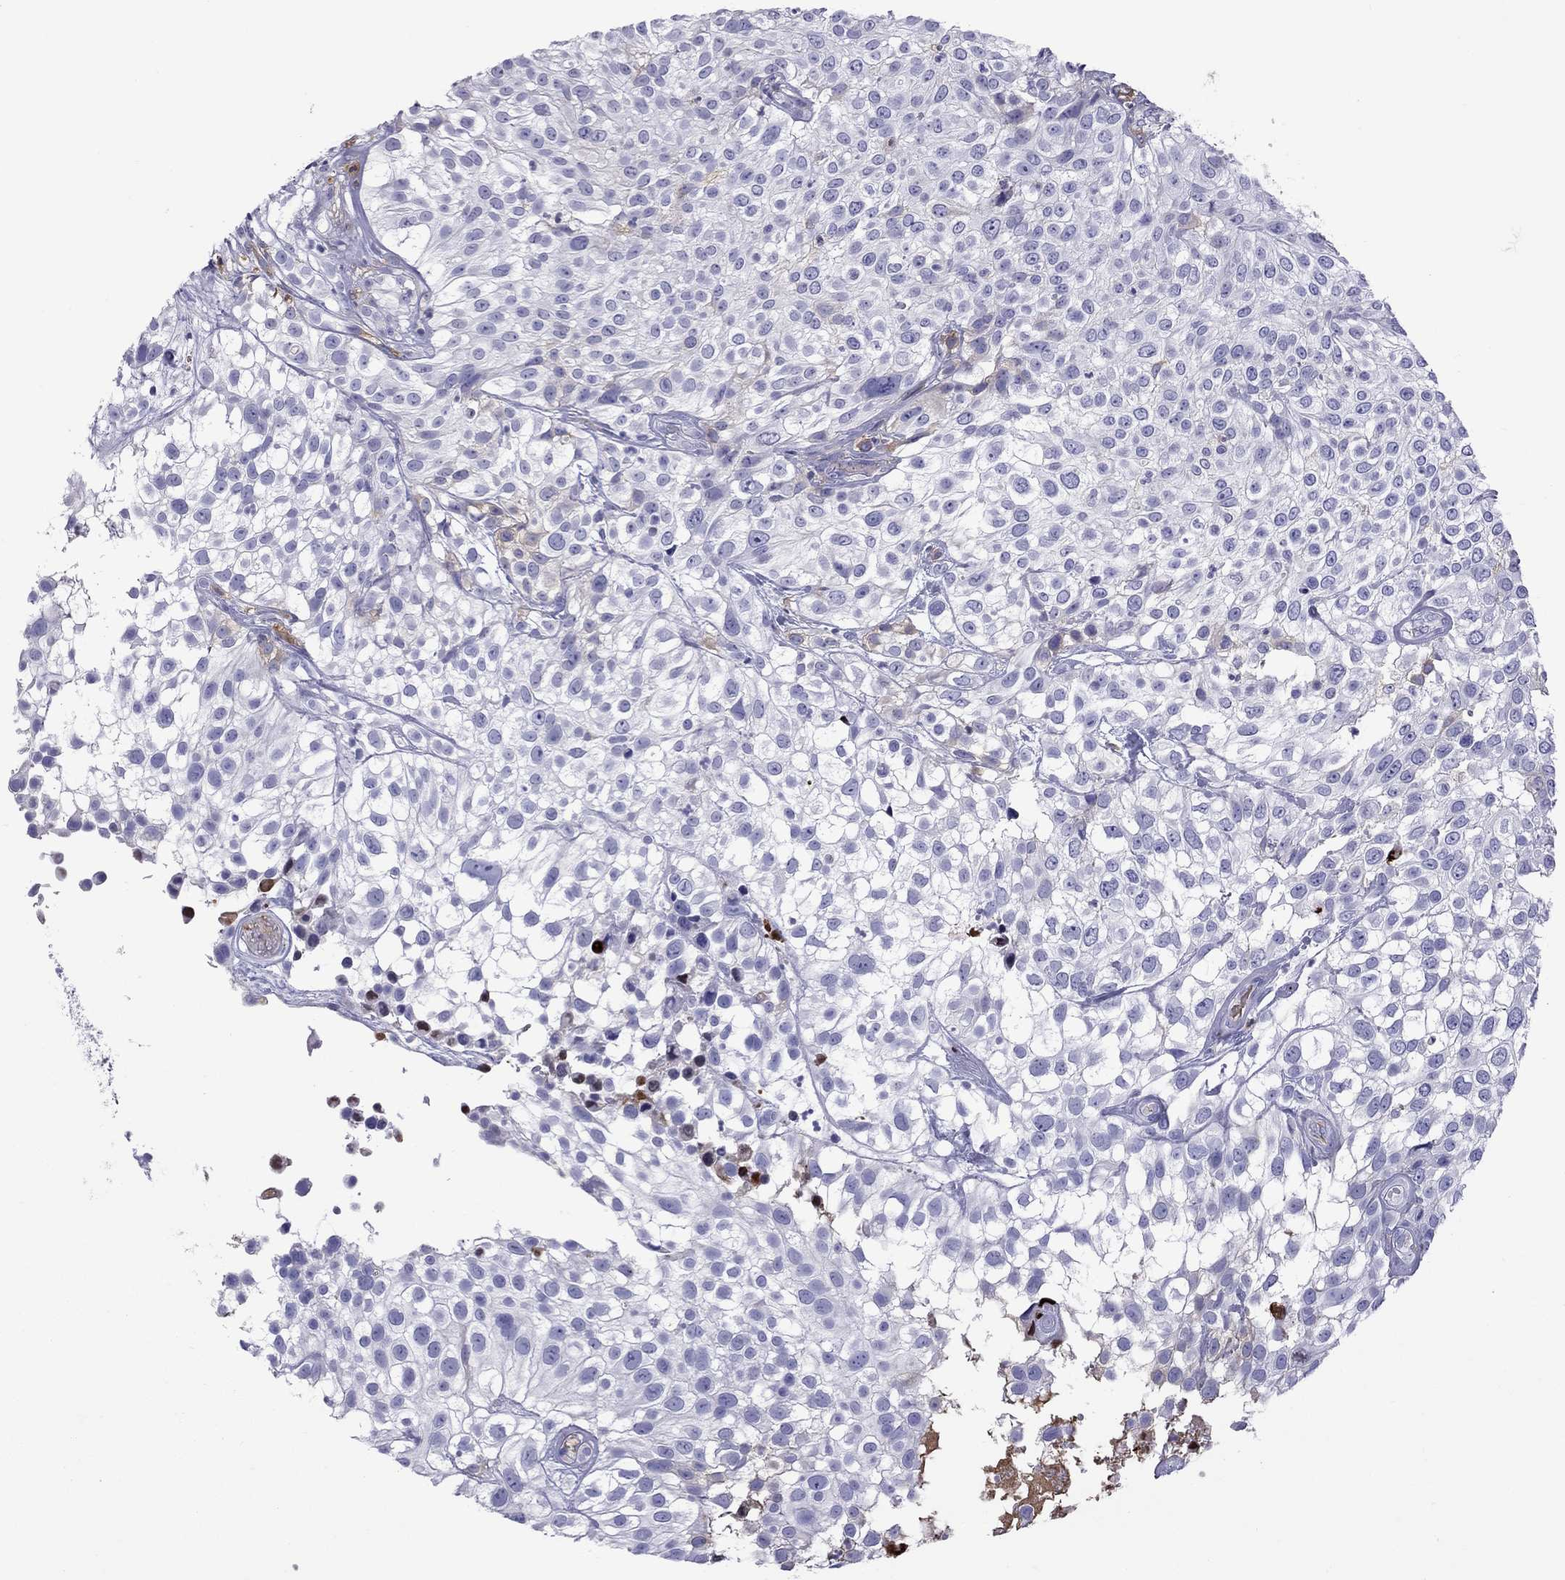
{"staining": {"intensity": "negative", "quantity": "none", "location": "none"}, "tissue": "urothelial cancer", "cell_type": "Tumor cells", "image_type": "cancer", "snomed": [{"axis": "morphology", "description": "Urothelial carcinoma, High grade"}, {"axis": "topography", "description": "Urinary bladder"}], "caption": "A histopathology image of human urothelial cancer is negative for staining in tumor cells. (Brightfield microscopy of DAB immunohistochemistry (IHC) at high magnification).", "gene": "SERPINA3", "patient": {"sex": "male", "age": 56}}